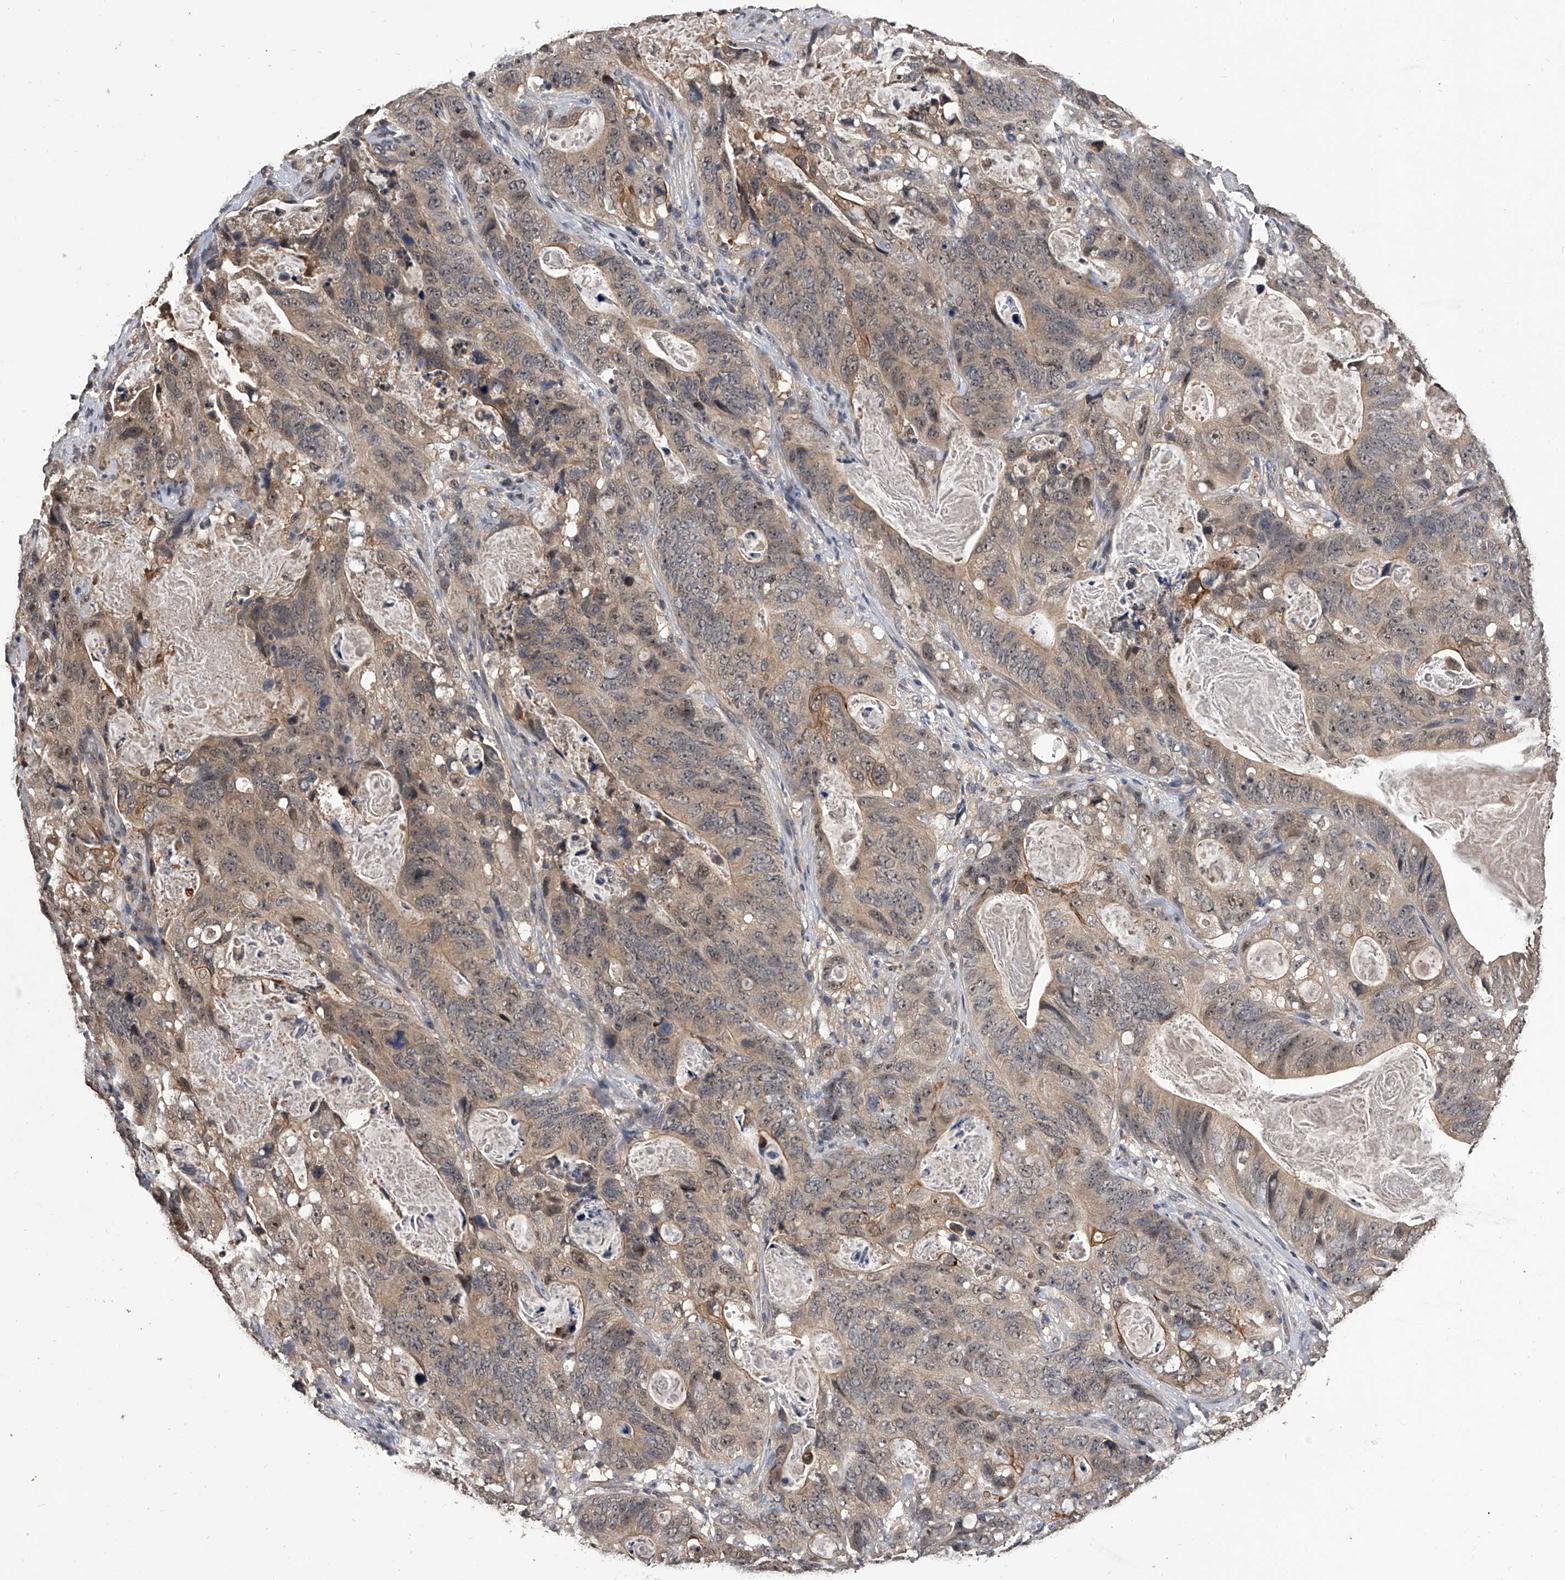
{"staining": {"intensity": "weak", "quantity": "25%-75%", "location": "cytoplasmic/membranous,nuclear"}, "tissue": "stomach cancer", "cell_type": "Tumor cells", "image_type": "cancer", "snomed": [{"axis": "morphology", "description": "Normal tissue, NOS"}, {"axis": "morphology", "description": "Adenocarcinoma, NOS"}, {"axis": "topography", "description": "Stomach"}], "caption": "High-magnification brightfield microscopy of stomach cancer stained with DAB (3,3'-diaminobenzidine) (brown) and counterstained with hematoxylin (blue). tumor cells exhibit weak cytoplasmic/membranous and nuclear expression is appreciated in approximately25%-75% of cells.", "gene": "EFCAB7", "patient": {"sex": "female", "age": 89}}